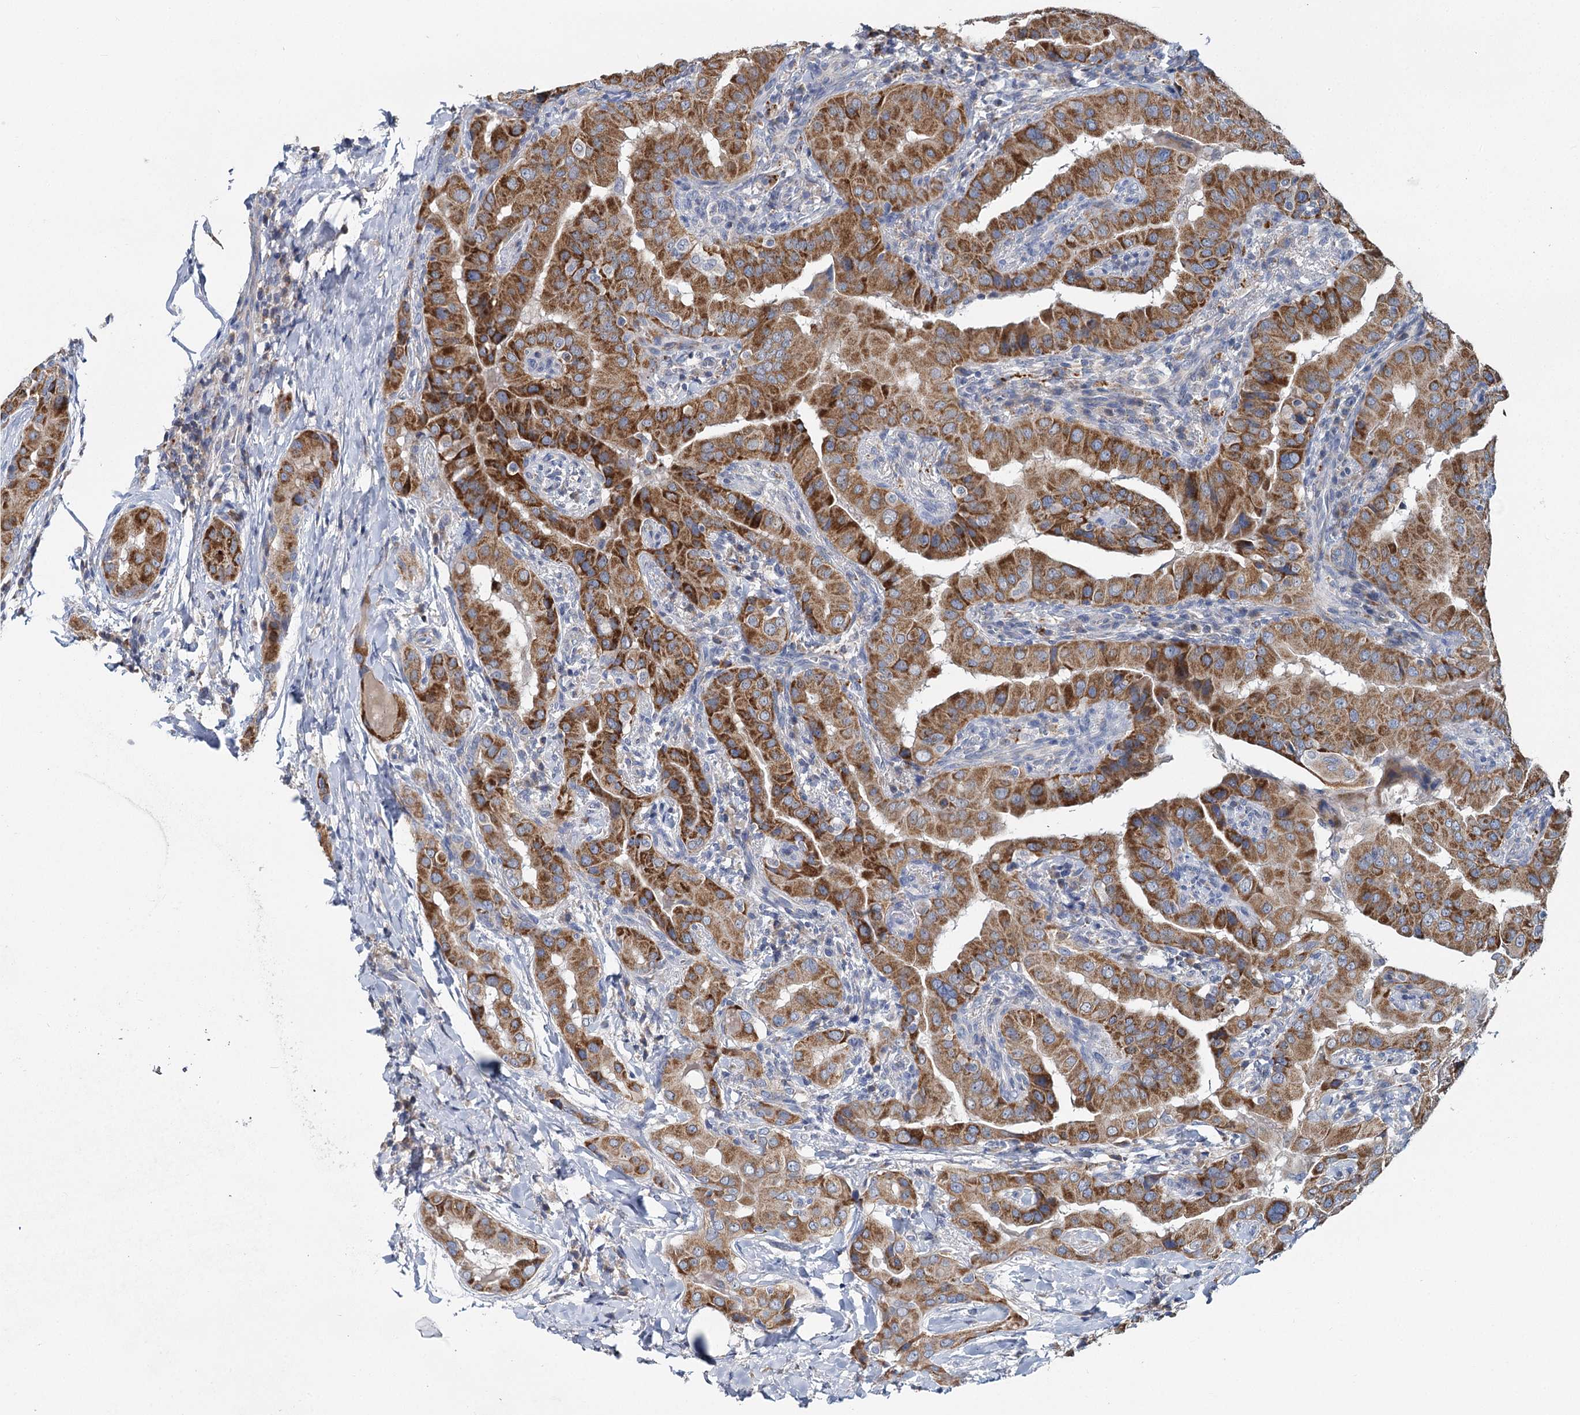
{"staining": {"intensity": "moderate", "quantity": ">75%", "location": "cytoplasmic/membranous"}, "tissue": "thyroid cancer", "cell_type": "Tumor cells", "image_type": "cancer", "snomed": [{"axis": "morphology", "description": "Papillary adenocarcinoma, NOS"}, {"axis": "topography", "description": "Thyroid gland"}], "caption": "The image reveals staining of thyroid cancer, revealing moderate cytoplasmic/membranous protein positivity (brown color) within tumor cells. The staining was performed using DAB to visualize the protein expression in brown, while the nuclei were stained in blue with hematoxylin (Magnification: 20x).", "gene": "ANKRD16", "patient": {"sex": "male", "age": 33}}